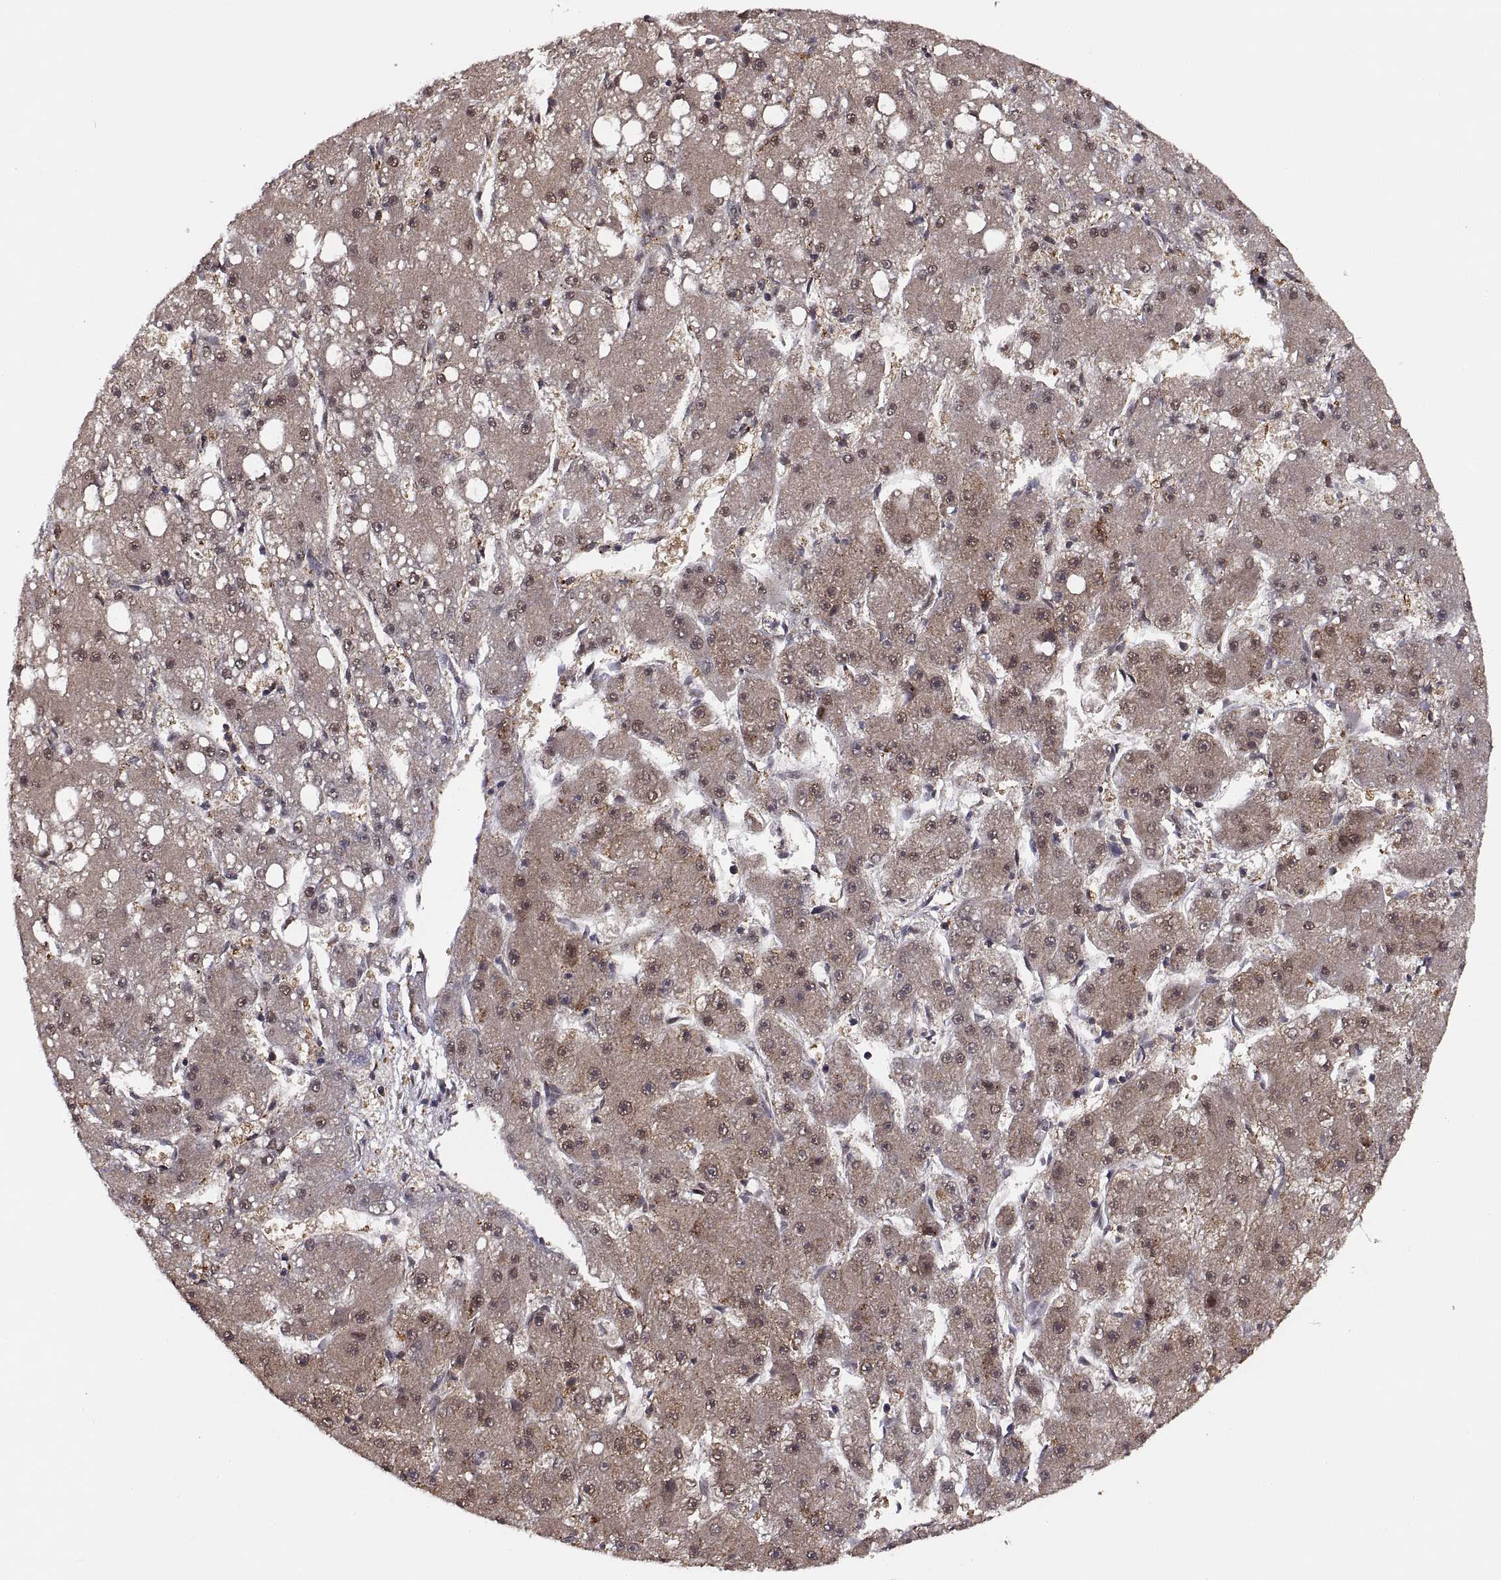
{"staining": {"intensity": "weak", "quantity": ">75%", "location": "cytoplasmic/membranous"}, "tissue": "liver cancer", "cell_type": "Tumor cells", "image_type": "cancer", "snomed": [{"axis": "morphology", "description": "Carcinoma, Hepatocellular, NOS"}, {"axis": "topography", "description": "Liver"}], "caption": "A brown stain labels weak cytoplasmic/membranous expression of a protein in liver hepatocellular carcinoma tumor cells.", "gene": "PSMC2", "patient": {"sex": "male", "age": 67}}